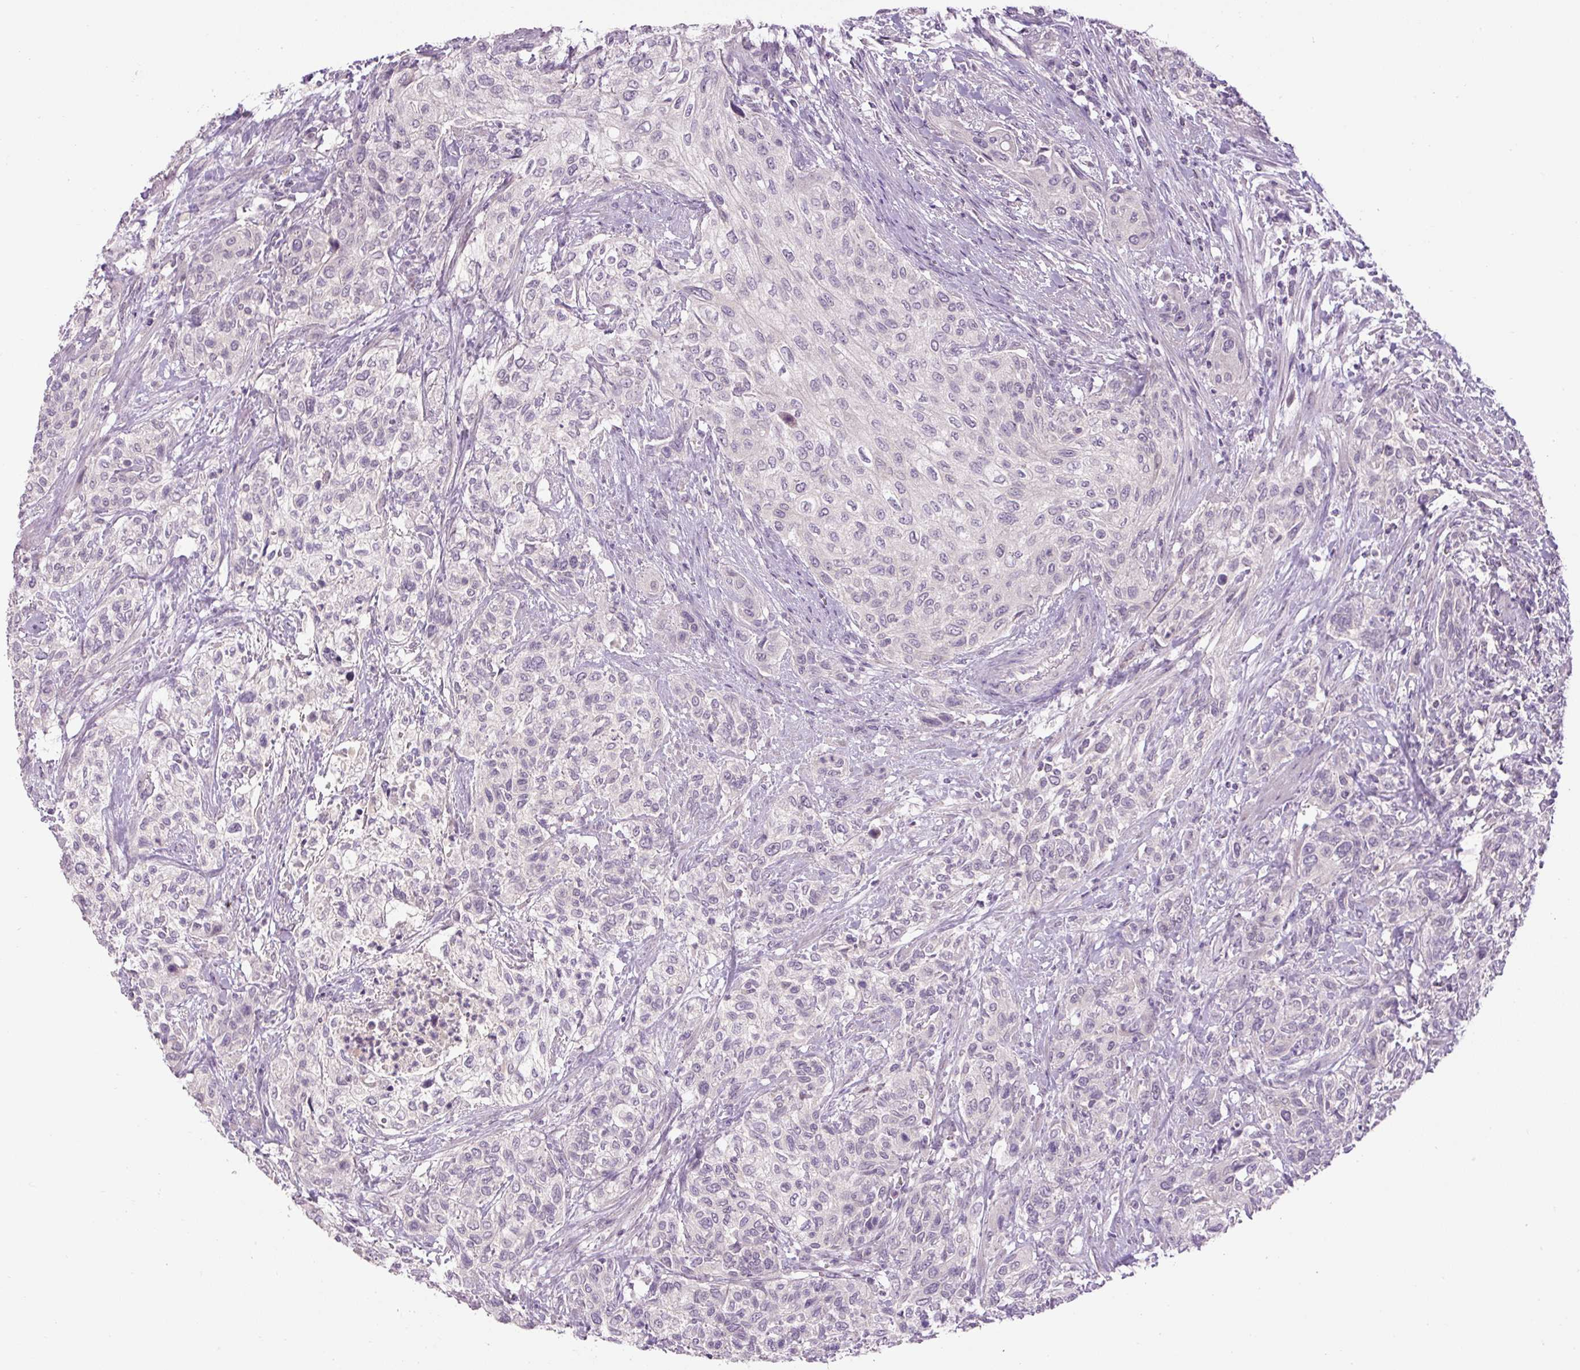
{"staining": {"intensity": "negative", "quantity": "none", "location": "none"}, "tissue": "urothelial cancer", "cell_type": "Tumor cells", "image_type": "cancer", "snomed": [{"axis": "morphology", "description": "Normal tissue, NOS"}, {"axis": "morphology", "description": "Urothelial carcinoma, NOS"}, {"axis": "topography", "description": "Urinary bladder"}, {"axis": "topography", "description": "Peripheral nerve tissue"}], "caption": "DAB (3,3'-diaminobenzidine) immunohistochemical staining of human urothelial cancer shows no significant expression in tumor cells.", "gene": "FABP7", "patient": {"sex": "male", "age": 35}}